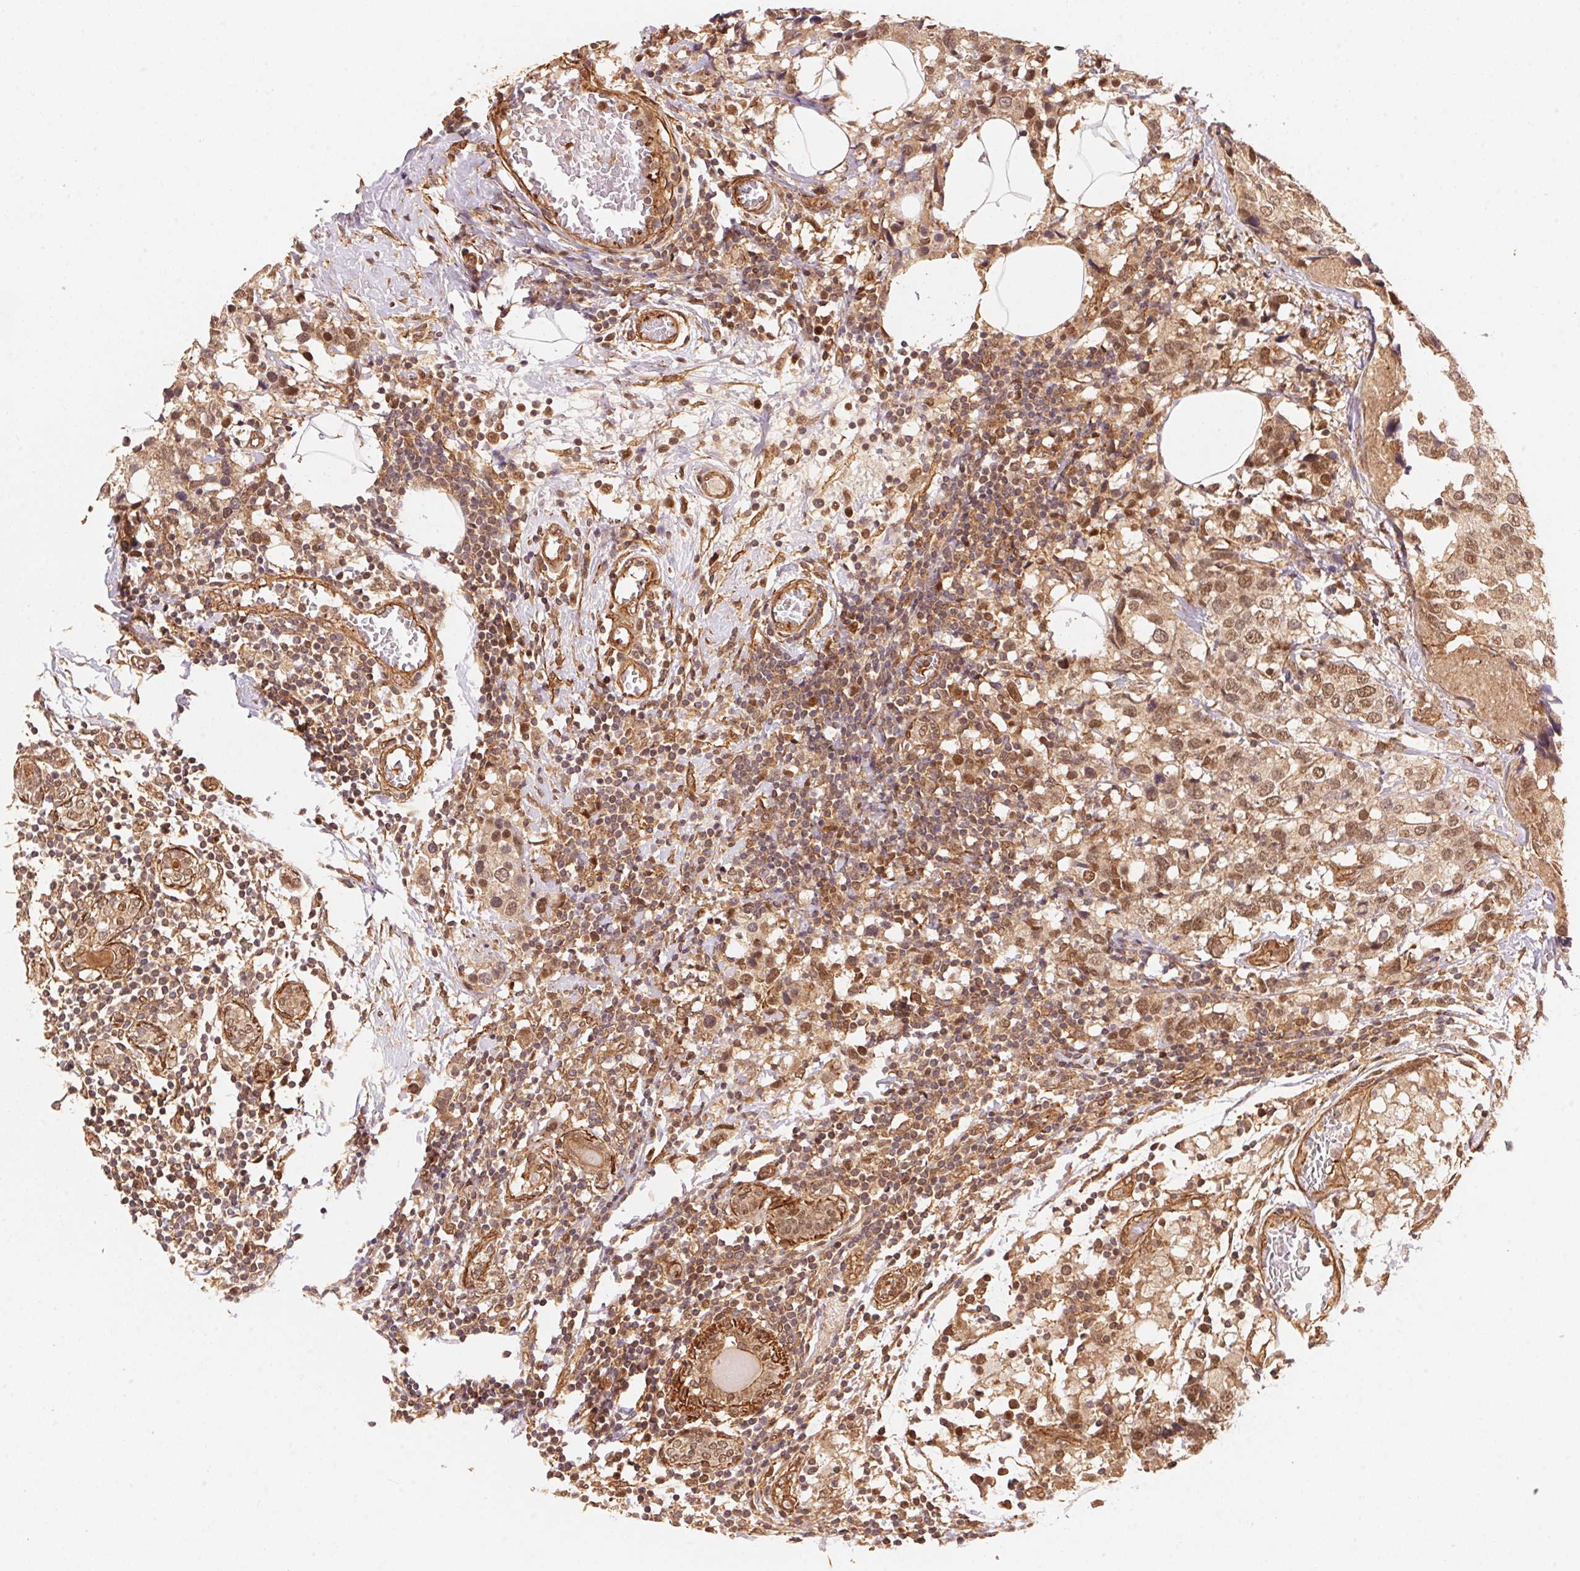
{"staining": {"intensity": "moderate", "quantity": ">75%", "location": "cytoplasmic/membranous,nuclear"}, "tissue": "breast cancer", "cell_type": "Tumor cells", "image_type": "cancer", "snomed": [{"axis": "morphology", "description": "Lobular carcinoma"}, {"axis": "topography", "description": "Breast"}], "caption": "Tumor cells reveal medium levels of moderate cytoplasmic/membranous and nuclear positivity in approximately >75% of cells in breast cancer.", "gene": "TNIP2", "patient": {"sex": "female", "age": 59}}